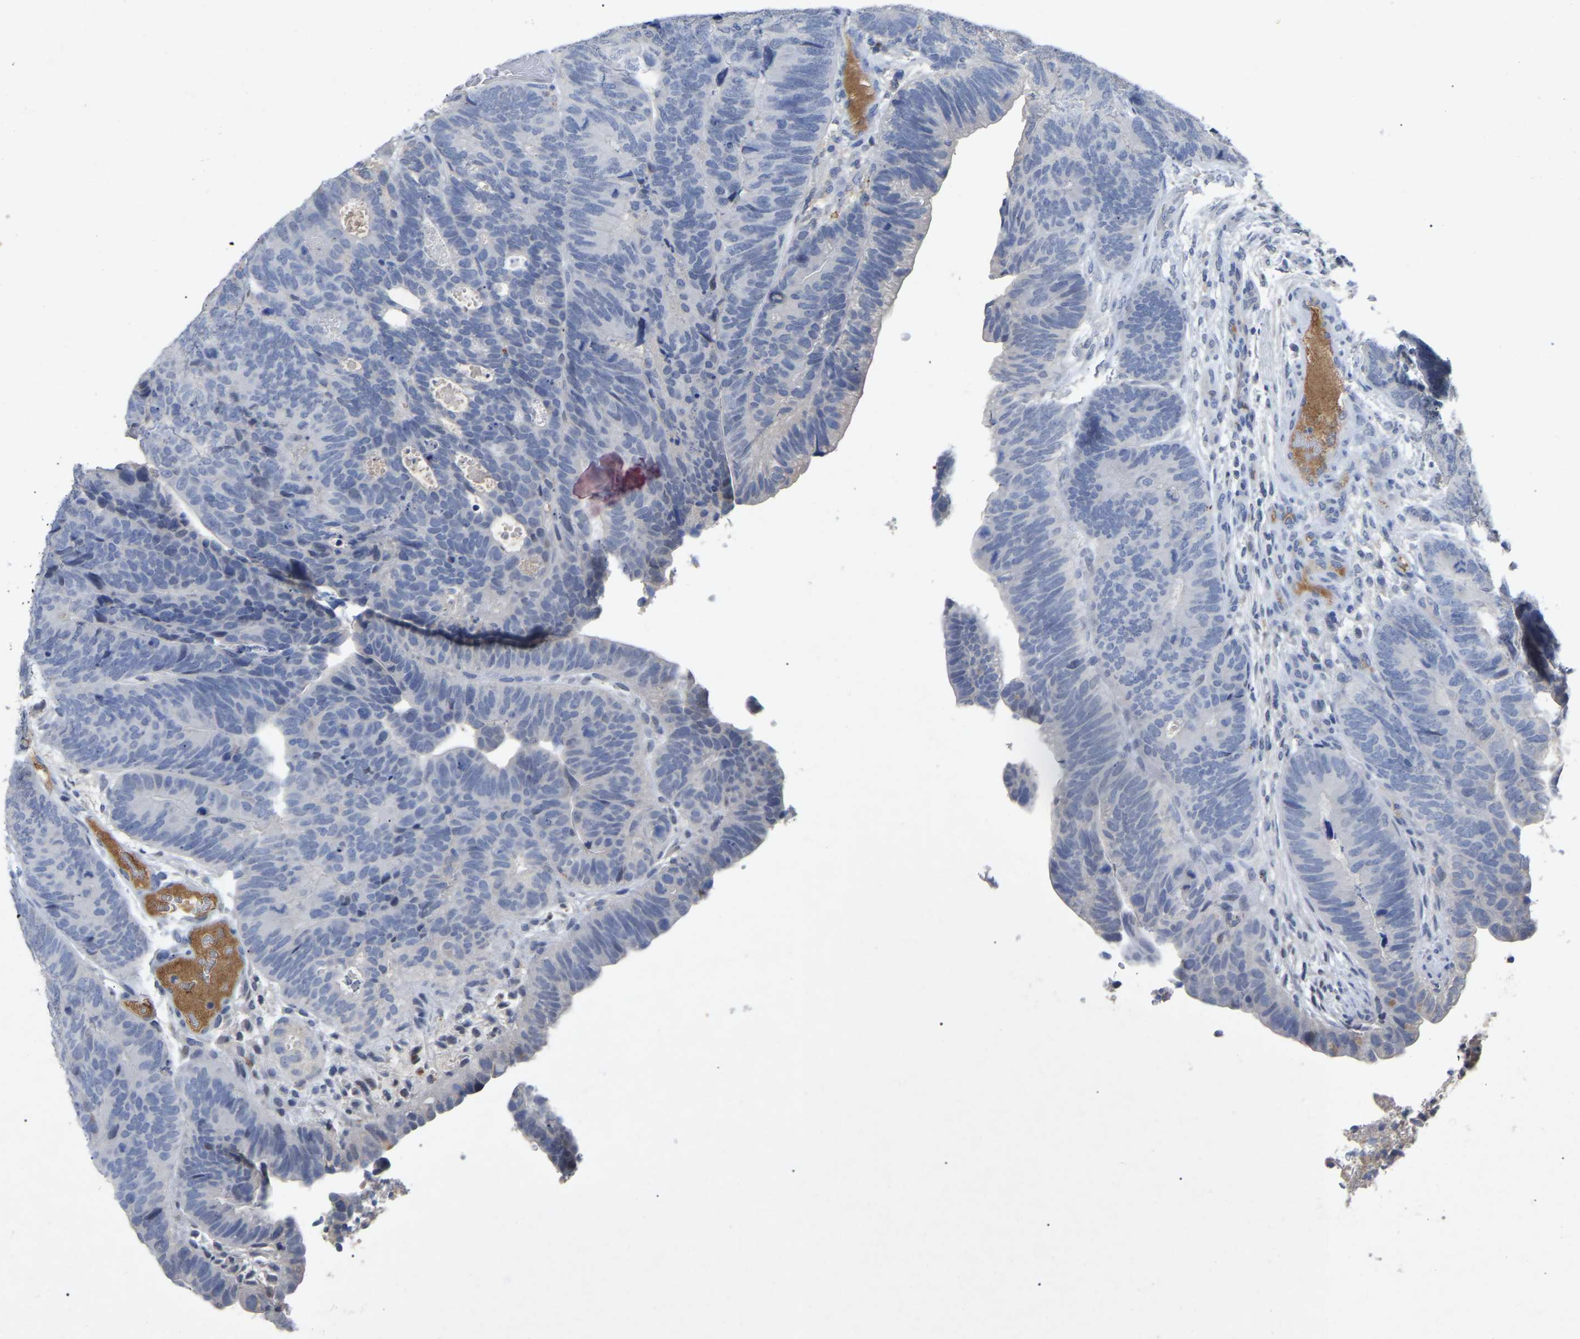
{"staining": {"intensity": "negative", "quantity": "none", "location": "none"}, "tissue": "colorectal cancer", "cell_type": "Tumor cells", "image_type": "cancer", "snomed": [{"axis": "morphology", "description": "Adenocarcinoma, NOS"}, {"axis": "topography", "description": "Colon"}], "caption": "Colorectal adenocarcinoma was stained to show a protein in brown. There is no significant expression in tumor cells.", "gene": "SMPD2", "patient": {"sex": "female", "age": 67}}